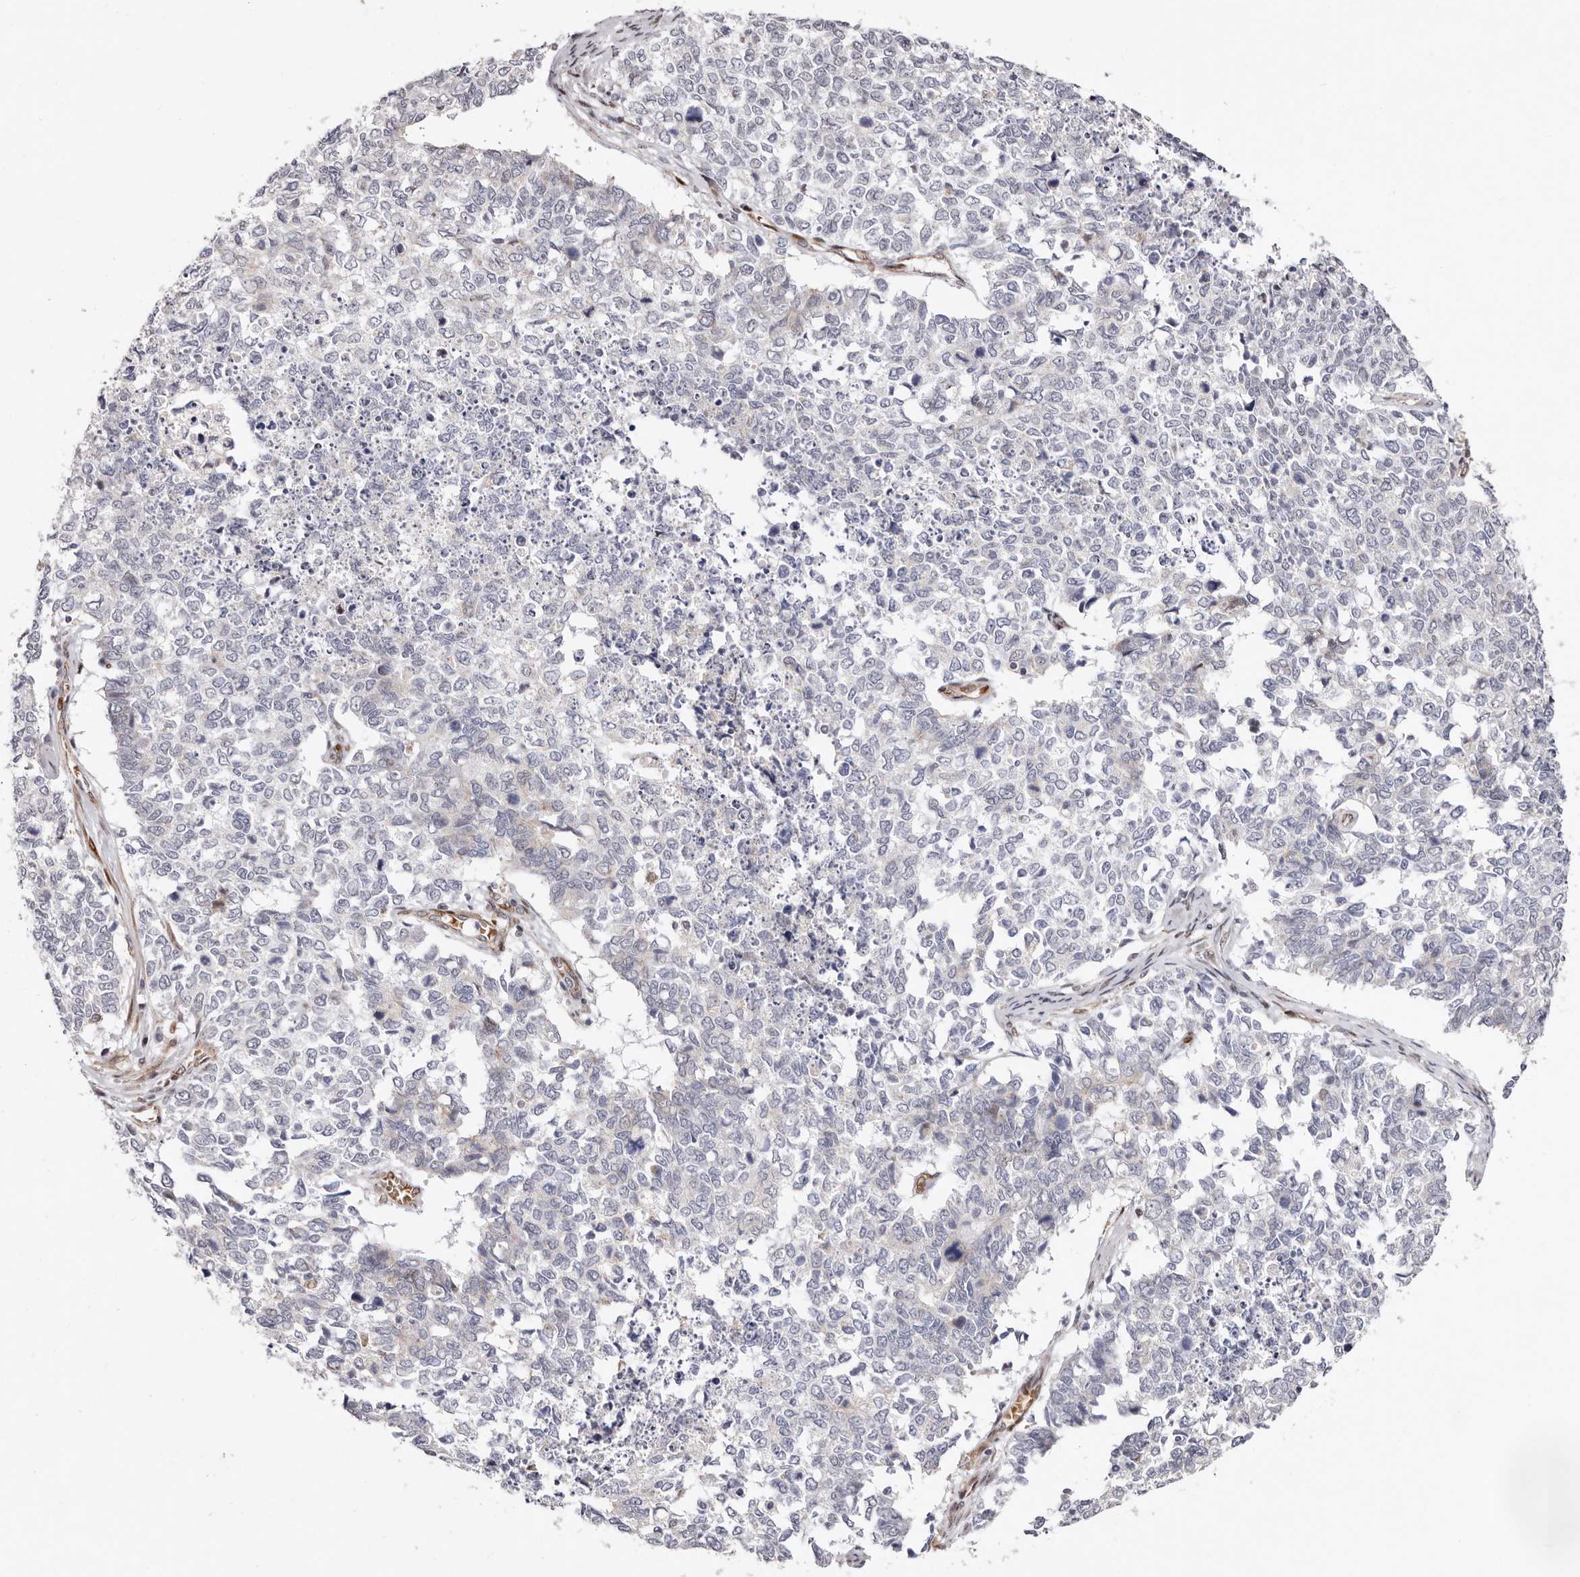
{"staining": {"intensity": "weak", "quantity": "<25%", "location": "cytoplasmic/membranous,nuclear"}, "tissue": "cervical cancer", "cell_type": "Tumor cells", "image_type": "cancer", "snomed": [{"axis": "morphology", "description": "Squamous cell carcinoma, NOS"}, {"axis": "topography", "description": "Cervix"}], "caption": "Immunohistochemical staining of cervical cancer demonstrates no significant positivity in tumor cells.", "gene": "EPHX3", "patient": {"sex": "female", "age": 63}}